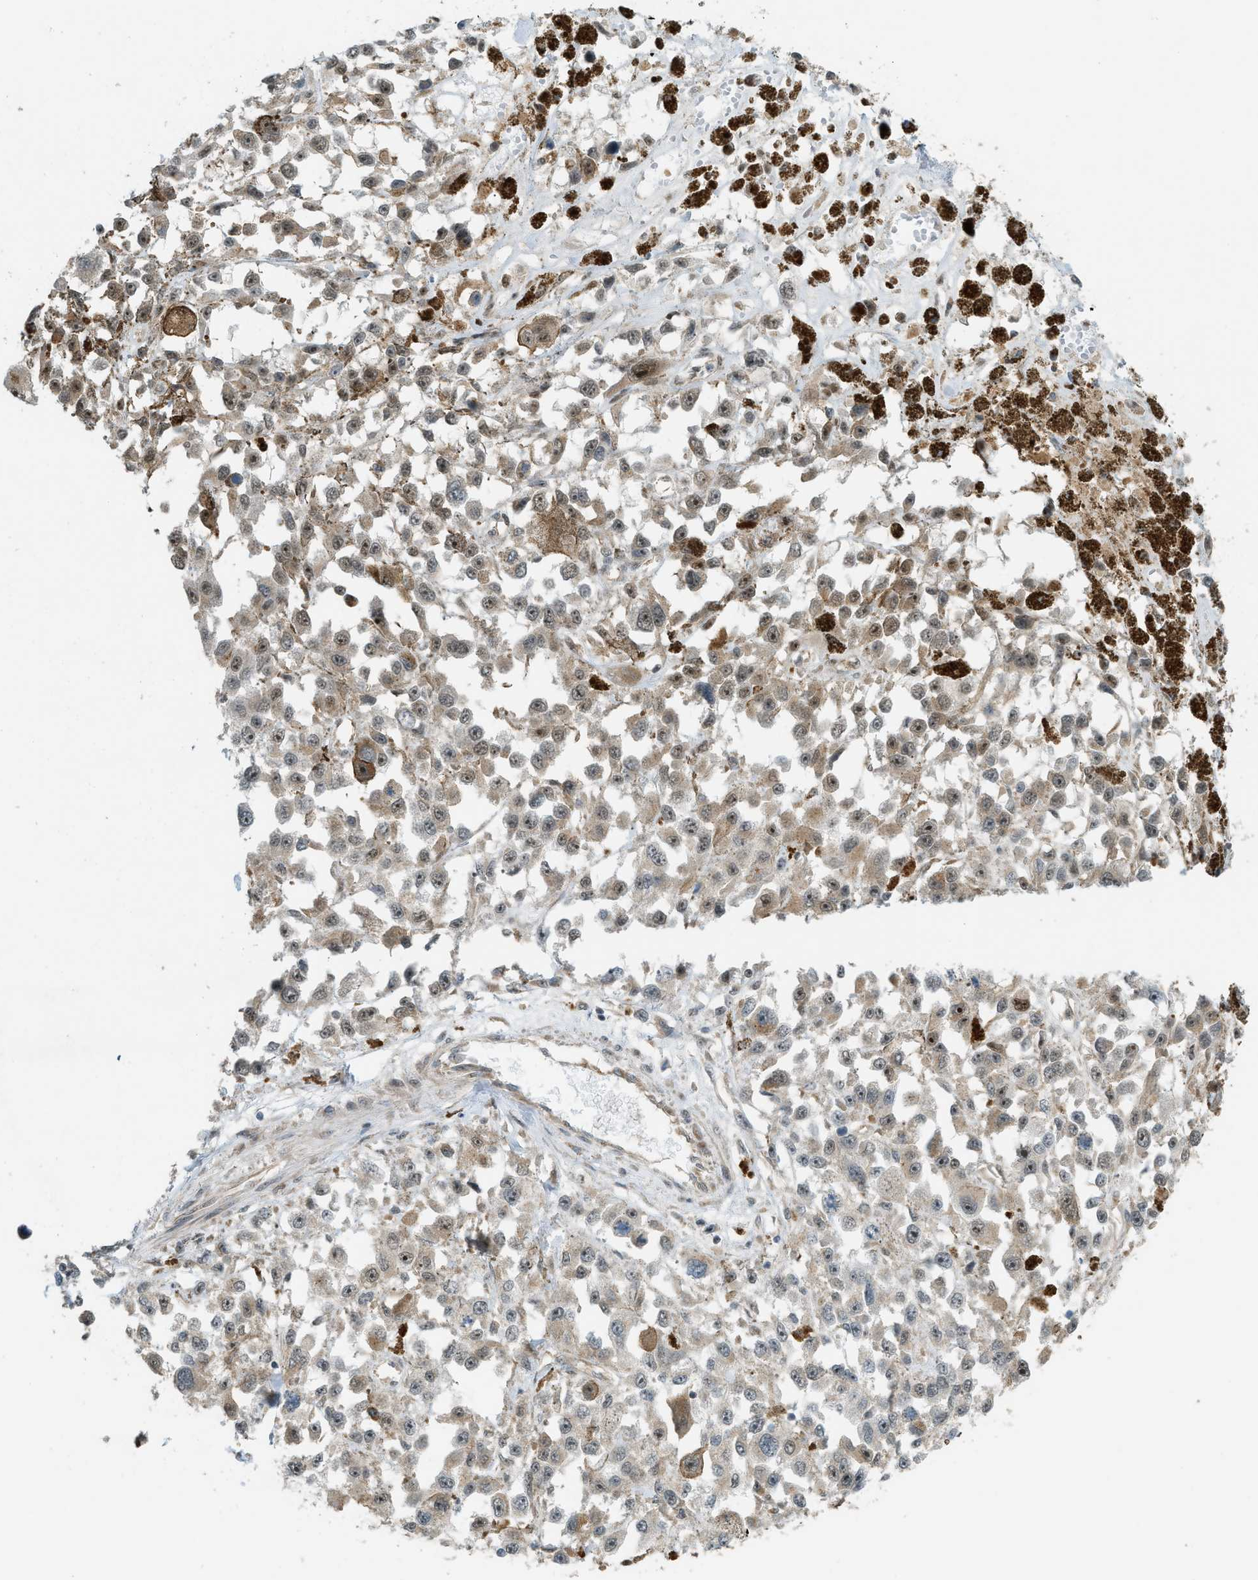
{"staining": {"intensity": "weak", "quantity": ">75%", "location": "cytoplasmic/membranous,nuclear"}, "tissue": "melanoma", "cell_type": "Tumor cells", "image_type": "cancer", "snomed": [{"axis": "morphology", "description": "Malignant melanoma, Metastatic site"}, {"axis": "topography", "description": "Lymph node"}], "caption": "Immunohistochemical staining of malignant melanoma (metastatic site) displays low levels of weak cytoplasmic/membranous and nuclear staining in about >75% of tumor cells.", "gene": "CCDC186", "patient": {"sex": "male", "age": 59}}